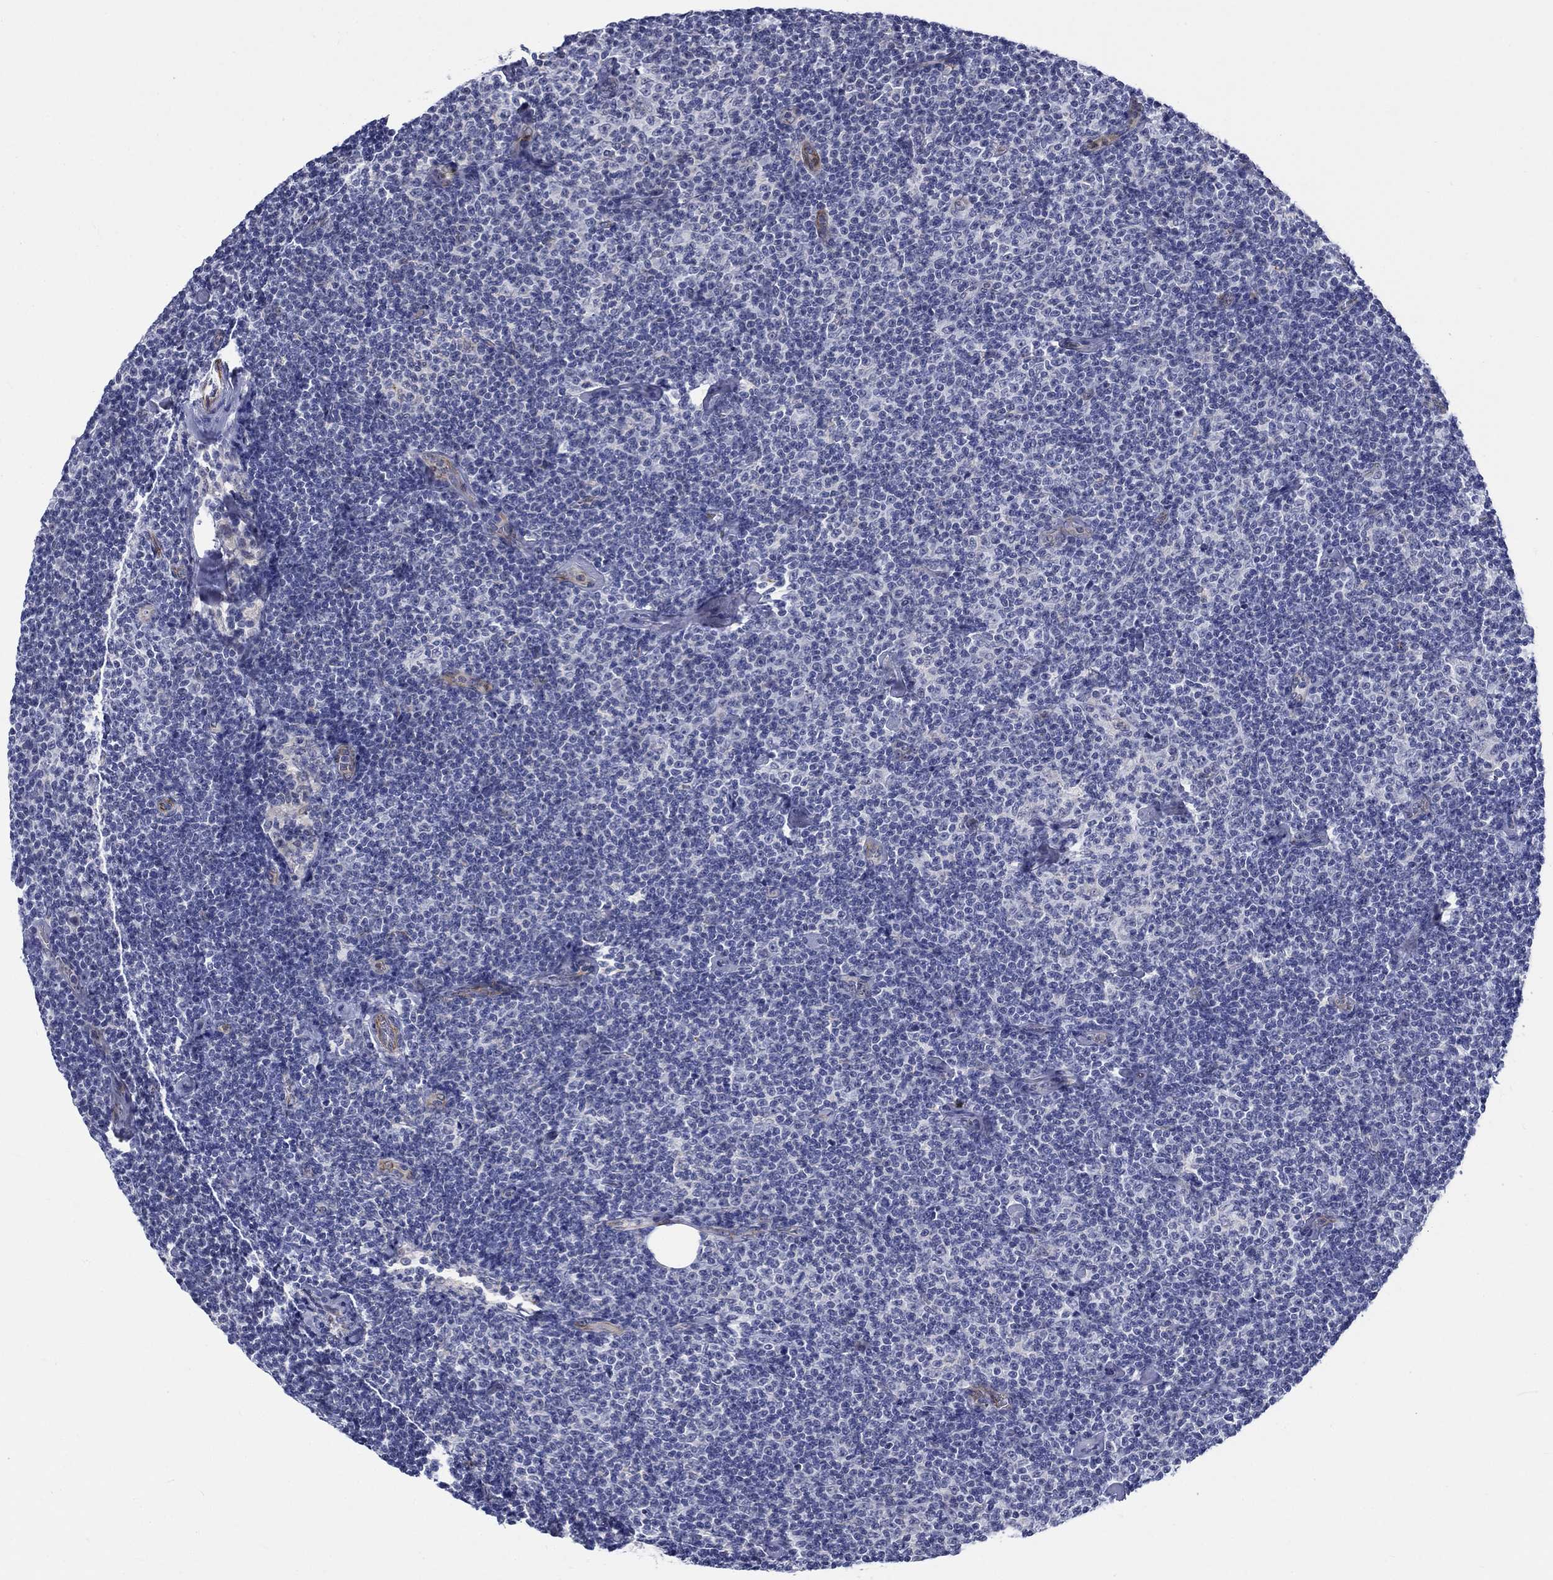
{"staining": {"intensity": "negative", "quantity": "none", "location": "none"}, "tissue": "lymphoma", "cell_type": "Tumor cells", "image_type": "cancer", "snomed": [{"axis": "morphology", "description": "Malignant lymphoma, non-Hodgkin's type, Low grade"}, {"axis": "topography", "description": "Lymph node"}], "caption": "Tumor cells are negative for protein expression in human lymphoma.", "gene": "ST6GALNAC1", "patient": {"sex": "male", "age": 81}}